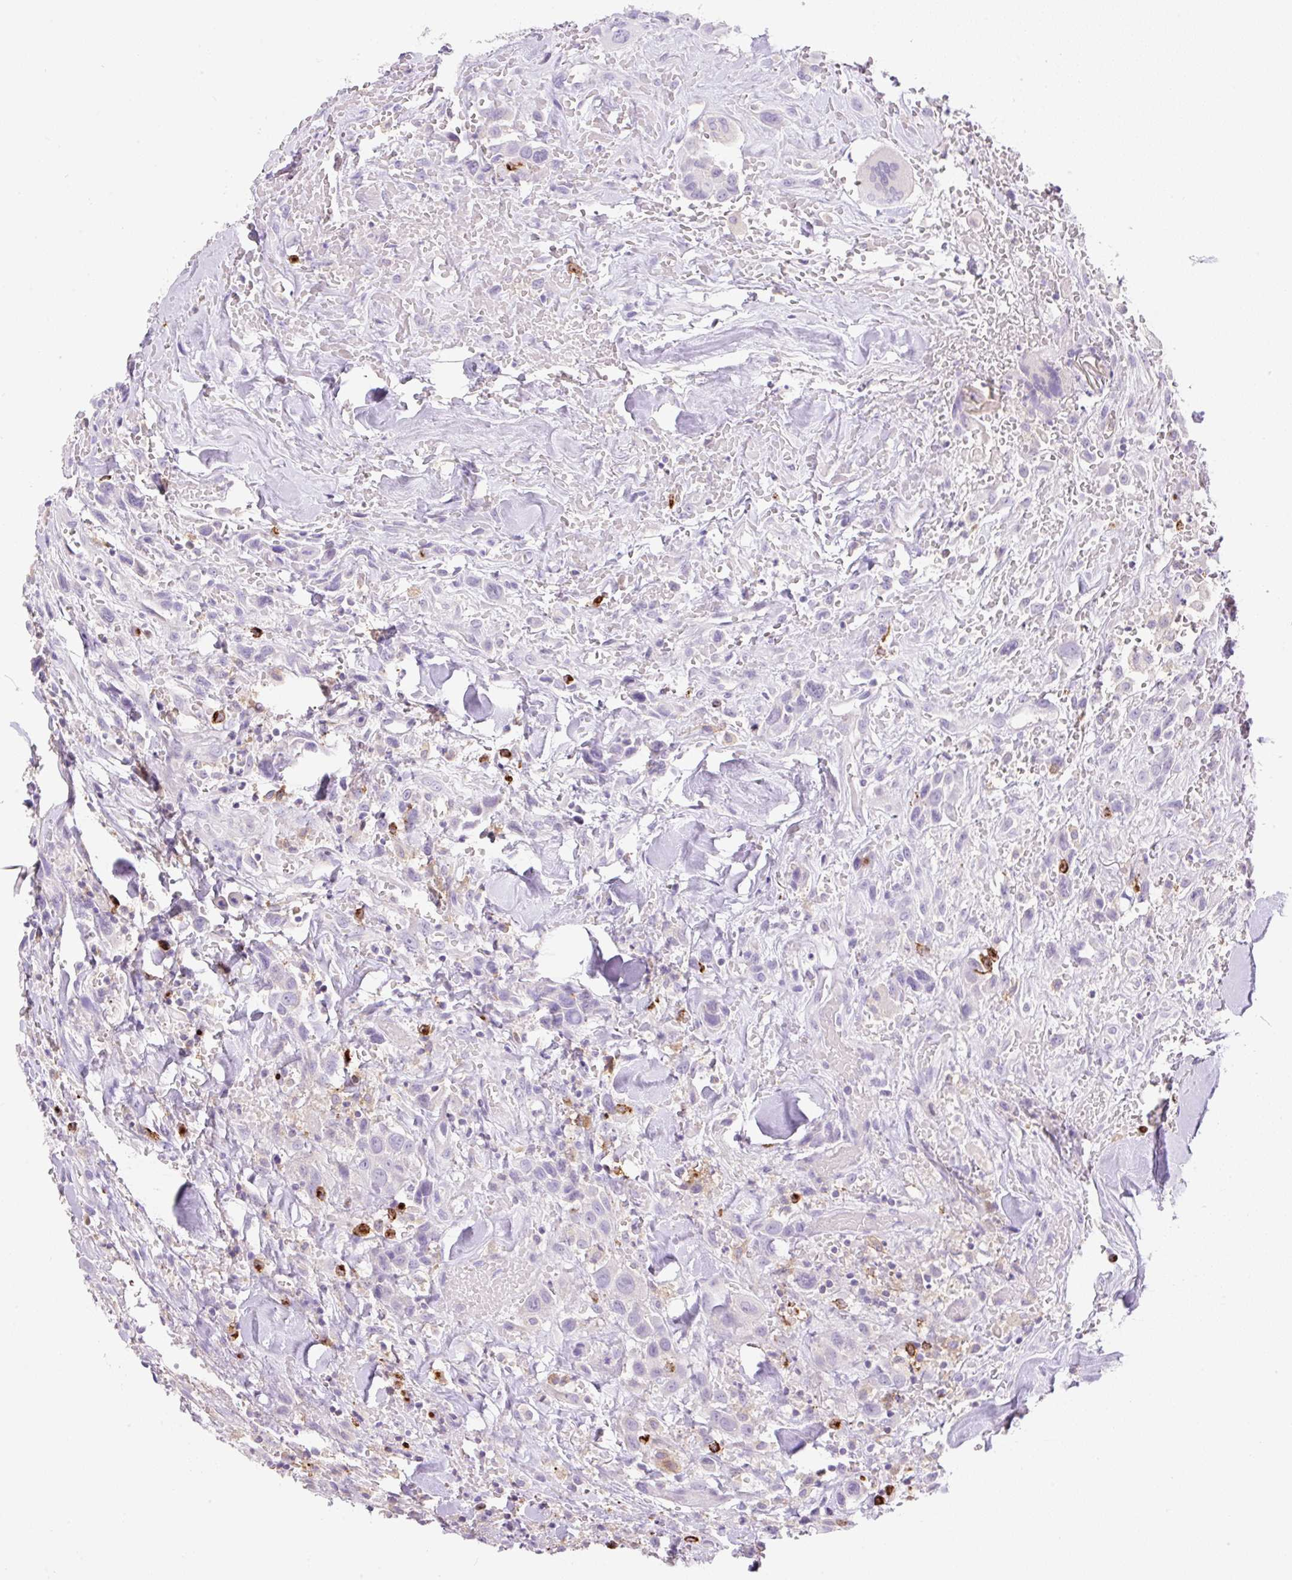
{"staining": {"intensity": "negative", "quantity": "none", "location": "none"}, "tissue": "head and neck cancer", "cell_type": "Tumor cells", "image_type": "cancer", "snomed": [{"axis": "morphology", "description": "Squamous cell carcinoma, NOS"}, {"axis": "topography", "description": "Head-Neck"}], "caption": "Image shows no protein positivity in tumor cells of head and neck cancer (squamous cell carcinoma) tissue.", "gene": "TDRD15", "patient": {"sex": "male", "age": 81}}